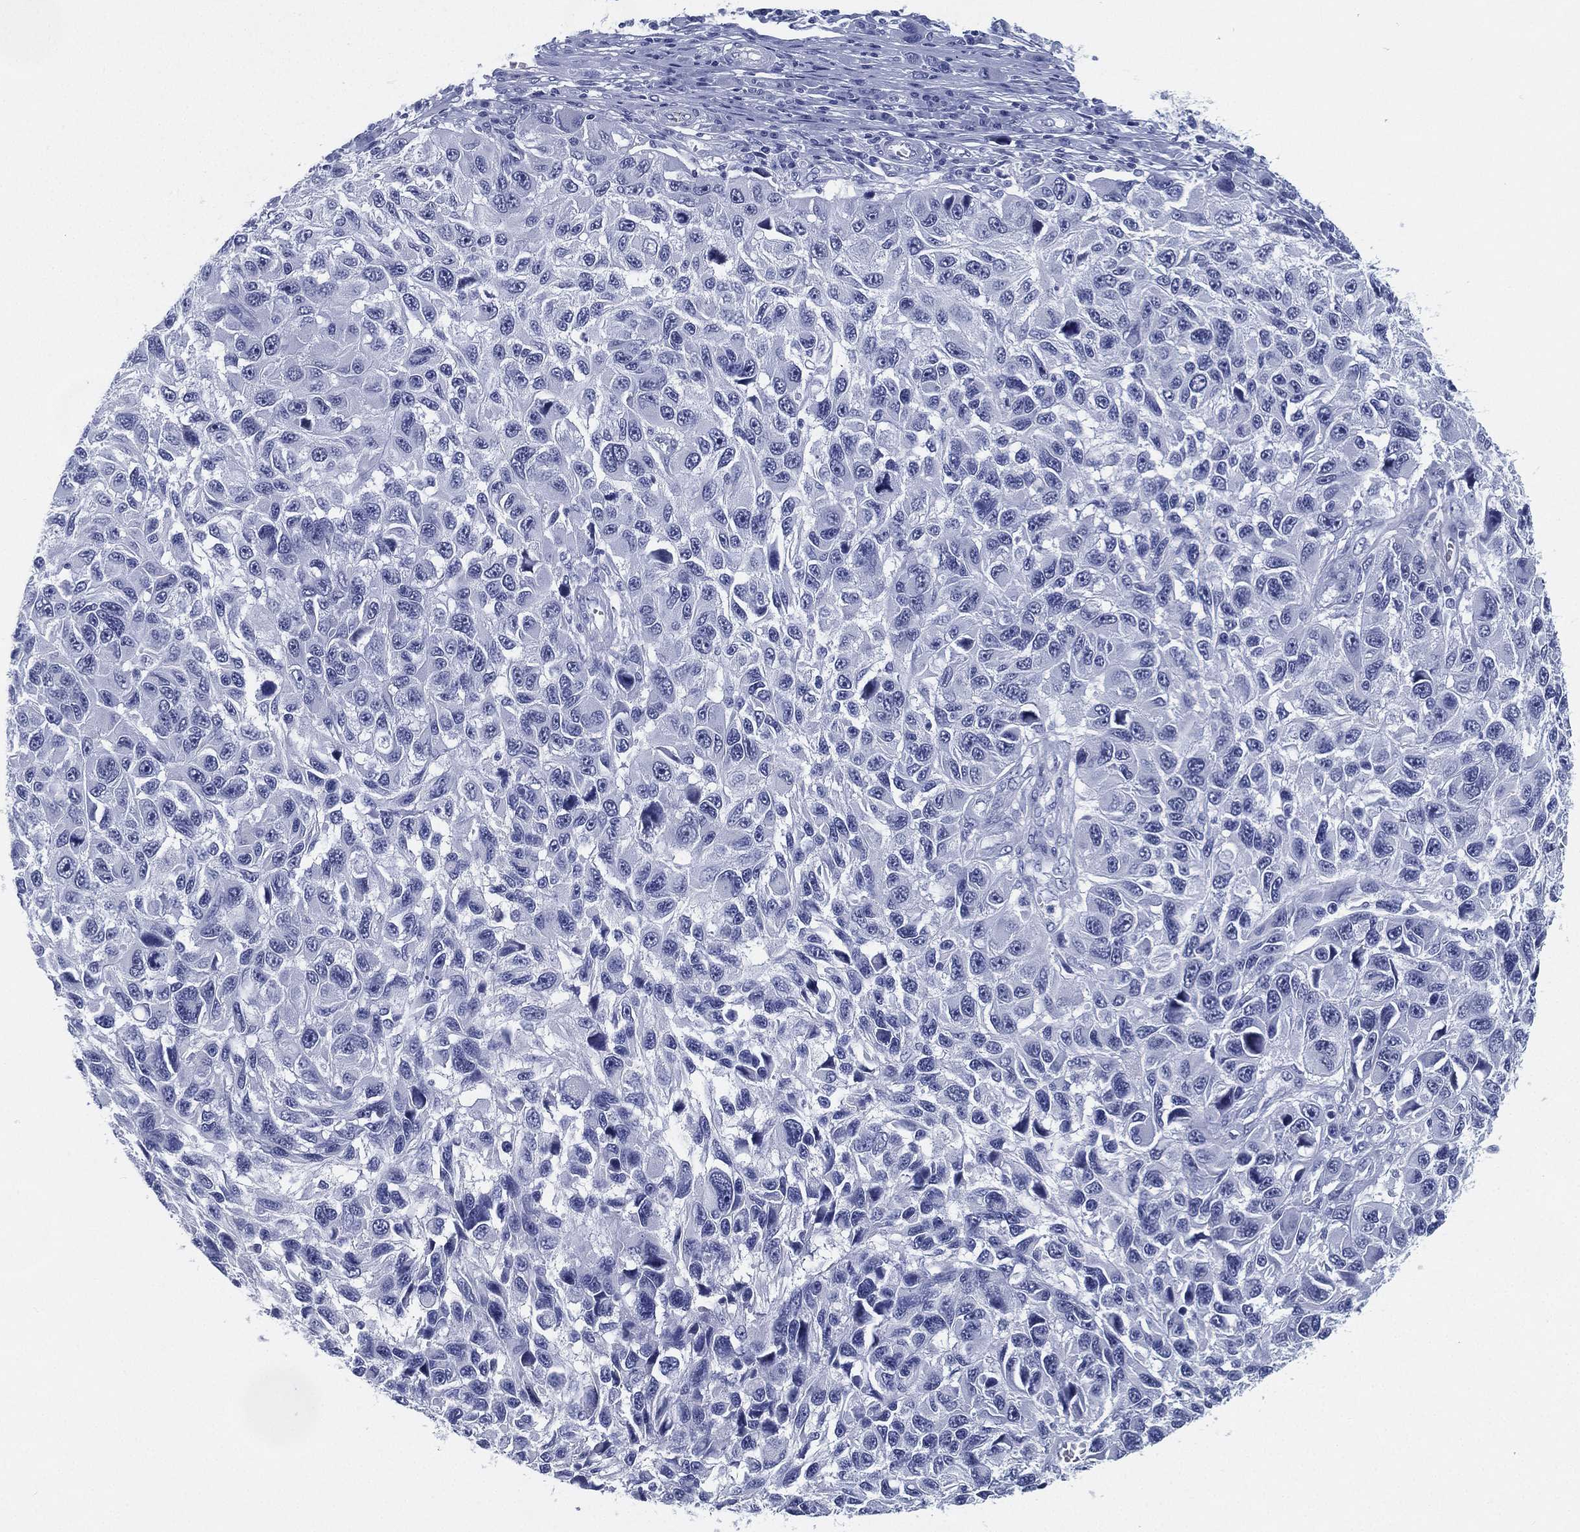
{"staining": {"intensity": "negative", "quantity": "none", "location": "none"}, "tissue": "melanoma", "cell_type": "Tumor cells", "image_type": "cancer", "snomed": [{"axis": "morphology", "description": "Malignant melanoma, NOS"}, {"axis": "topography", "description": "Skin"}], "caption": "This is a photomicrograph of immunohistochemistry (IHC) staining of malignant melanoma, which shows no positivity in tumor cells.", "gene": "ATP1B2", "patient": {"sex": "male", "age": 53}}